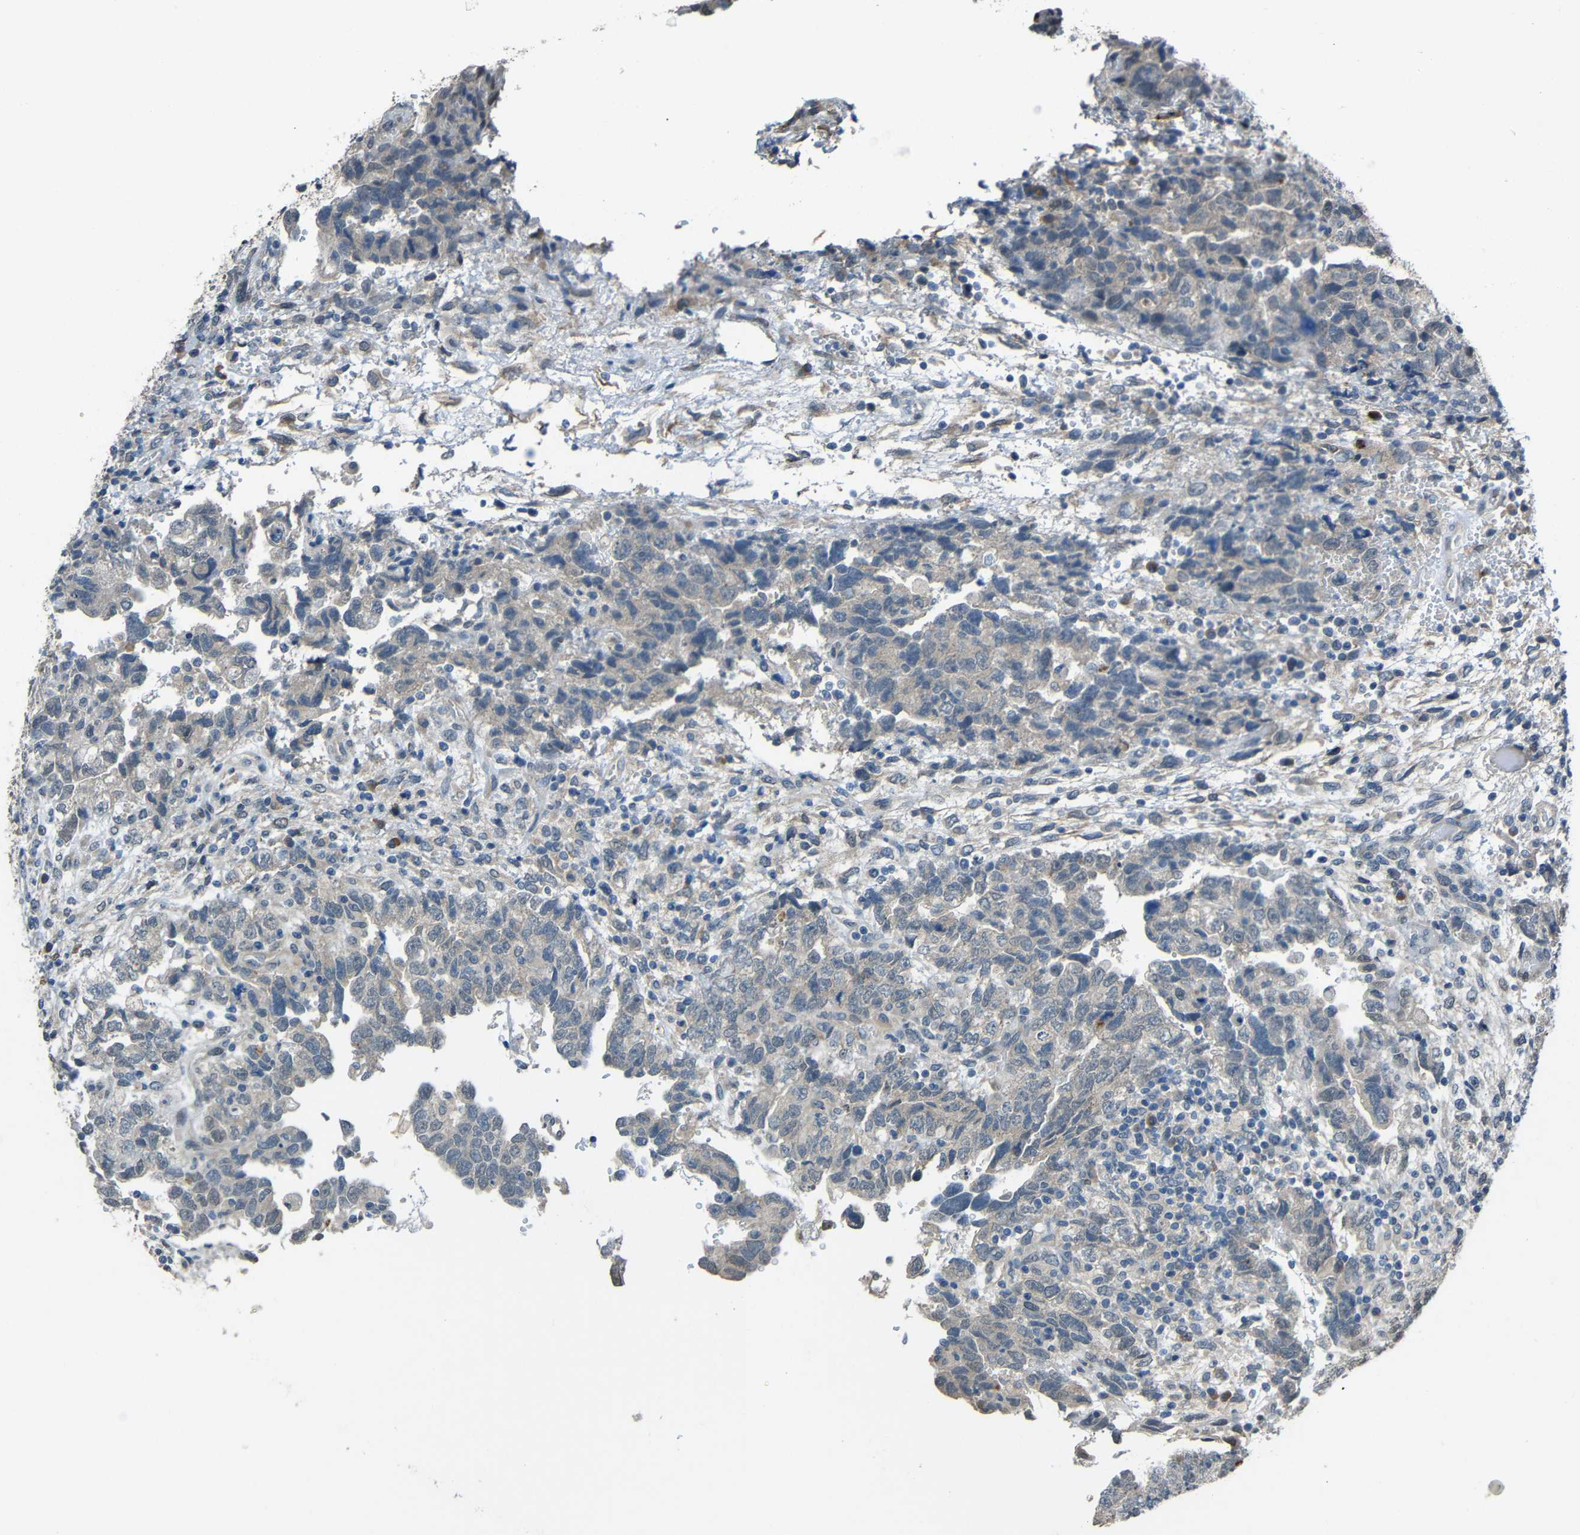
{"staining": {"intensity": "negative", "quantity": "none", "location": "none"}, "tissue": "testis cancer", "cell_type": "Tumor cells", "image_type": "cancer", "snomed": [{"axis": "morphology", "description": "Carcinoma, Embryonal, NOS"}, {"axis": "topography", "description": "Testis"}], "caption": "High power microscopy image of an immunohistochemistry (IHC) photomicrograph of testis cancer (embryonal carcinoma), revealing no significant expression in tumor cells.", "gene": "STBD1", "patient": {"sex": "male", "age": 36}}